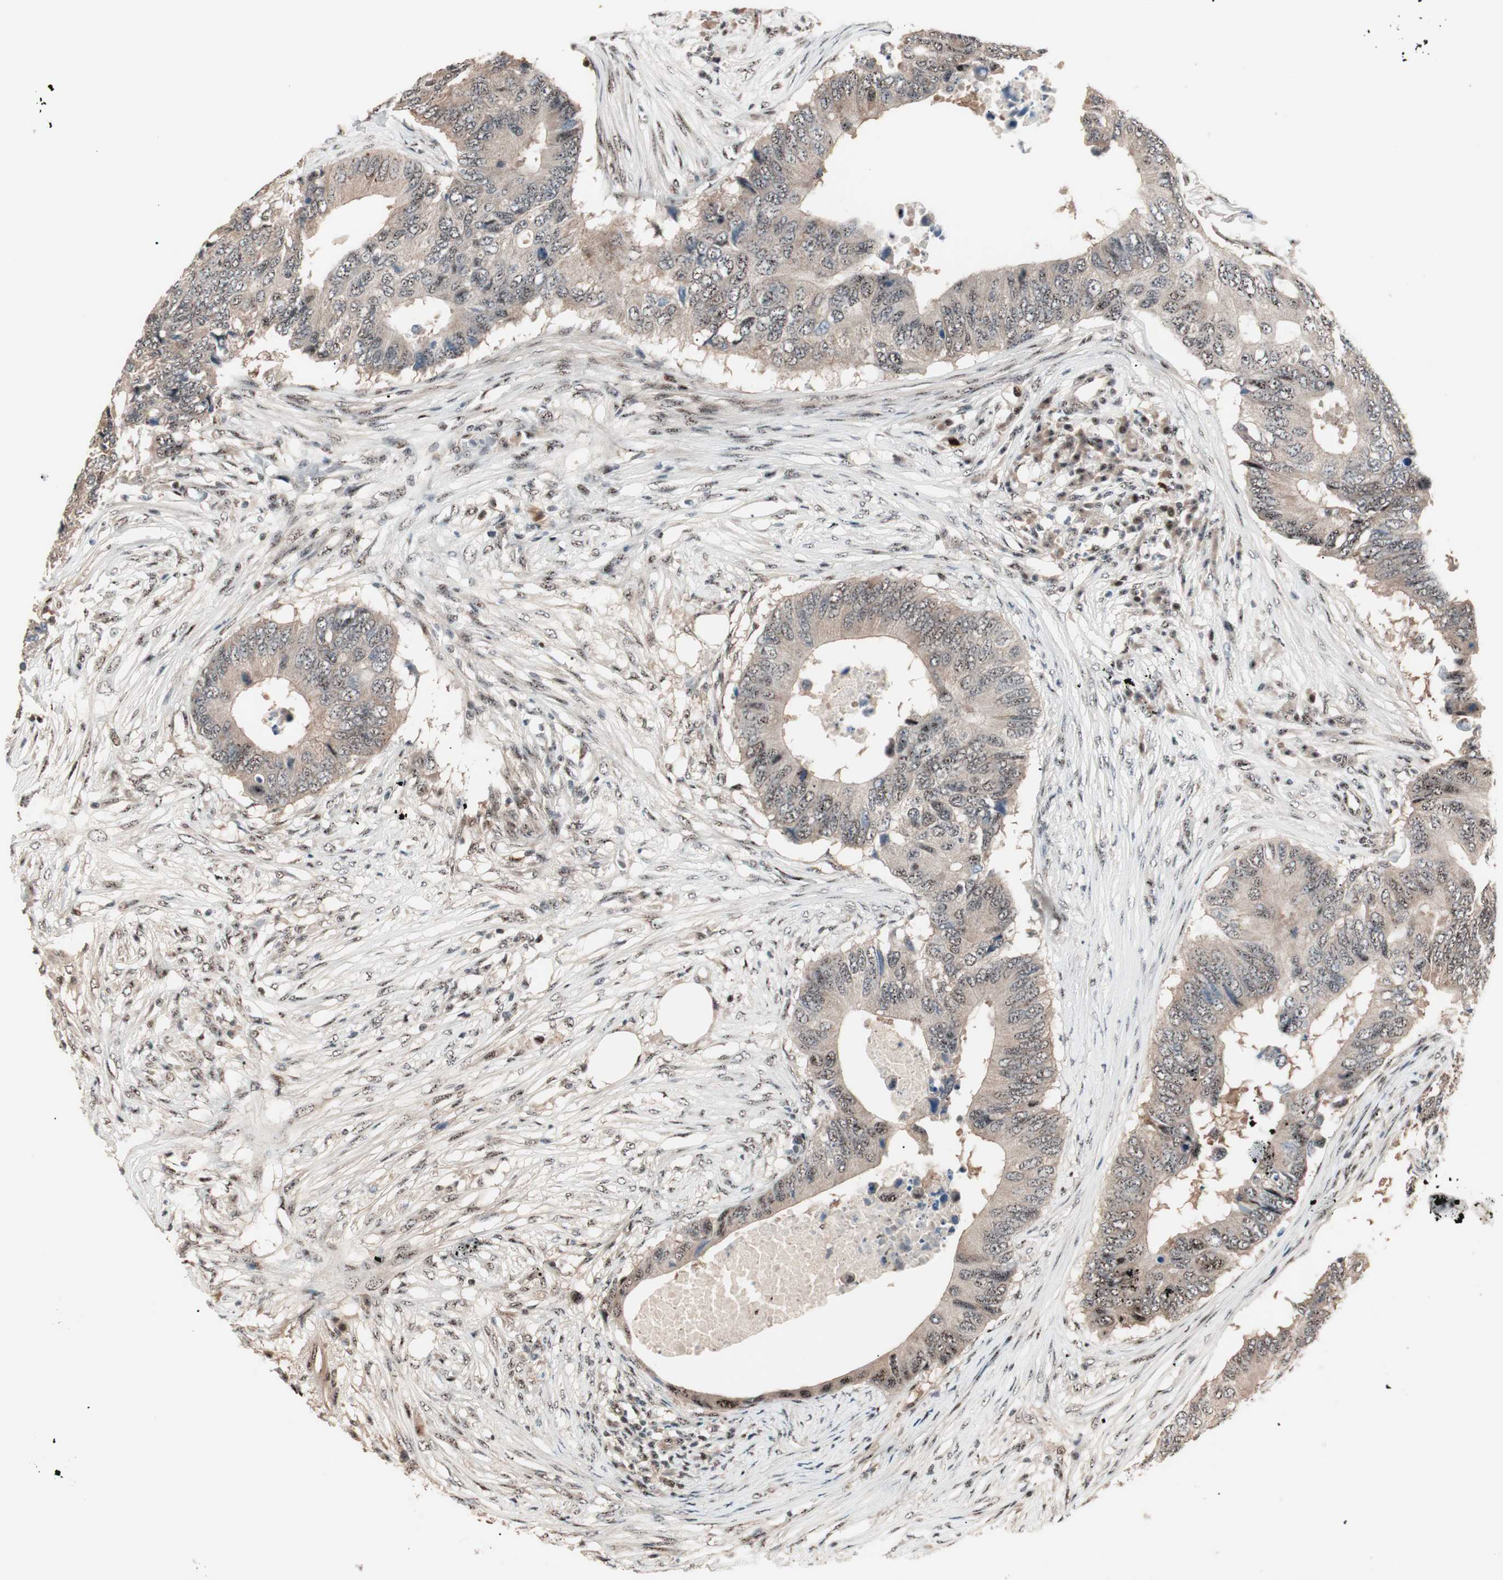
{"staining": {"intensity": "moderate", "quantity": ">75%", "location": "cytoplasmic/membranous,nuclear"}, "tissue": "colorectal cancer", "cell_type": "Tumor cells", "image_type": "cancer", "snomed": [{"axis": "morphology", "description": "Adenocarcinoma, NOS"}, {"axis": "topography", "description": "Colon"}], "caption": "Human colorectal cancer stained for a protein (brown) demonstrates moderate cytoplasmic/membranous and nuclear positive staining in approximately >75% of tumor cells.", "gene": "NR5A2", "patient": {"sex": "male", "age": 71}}